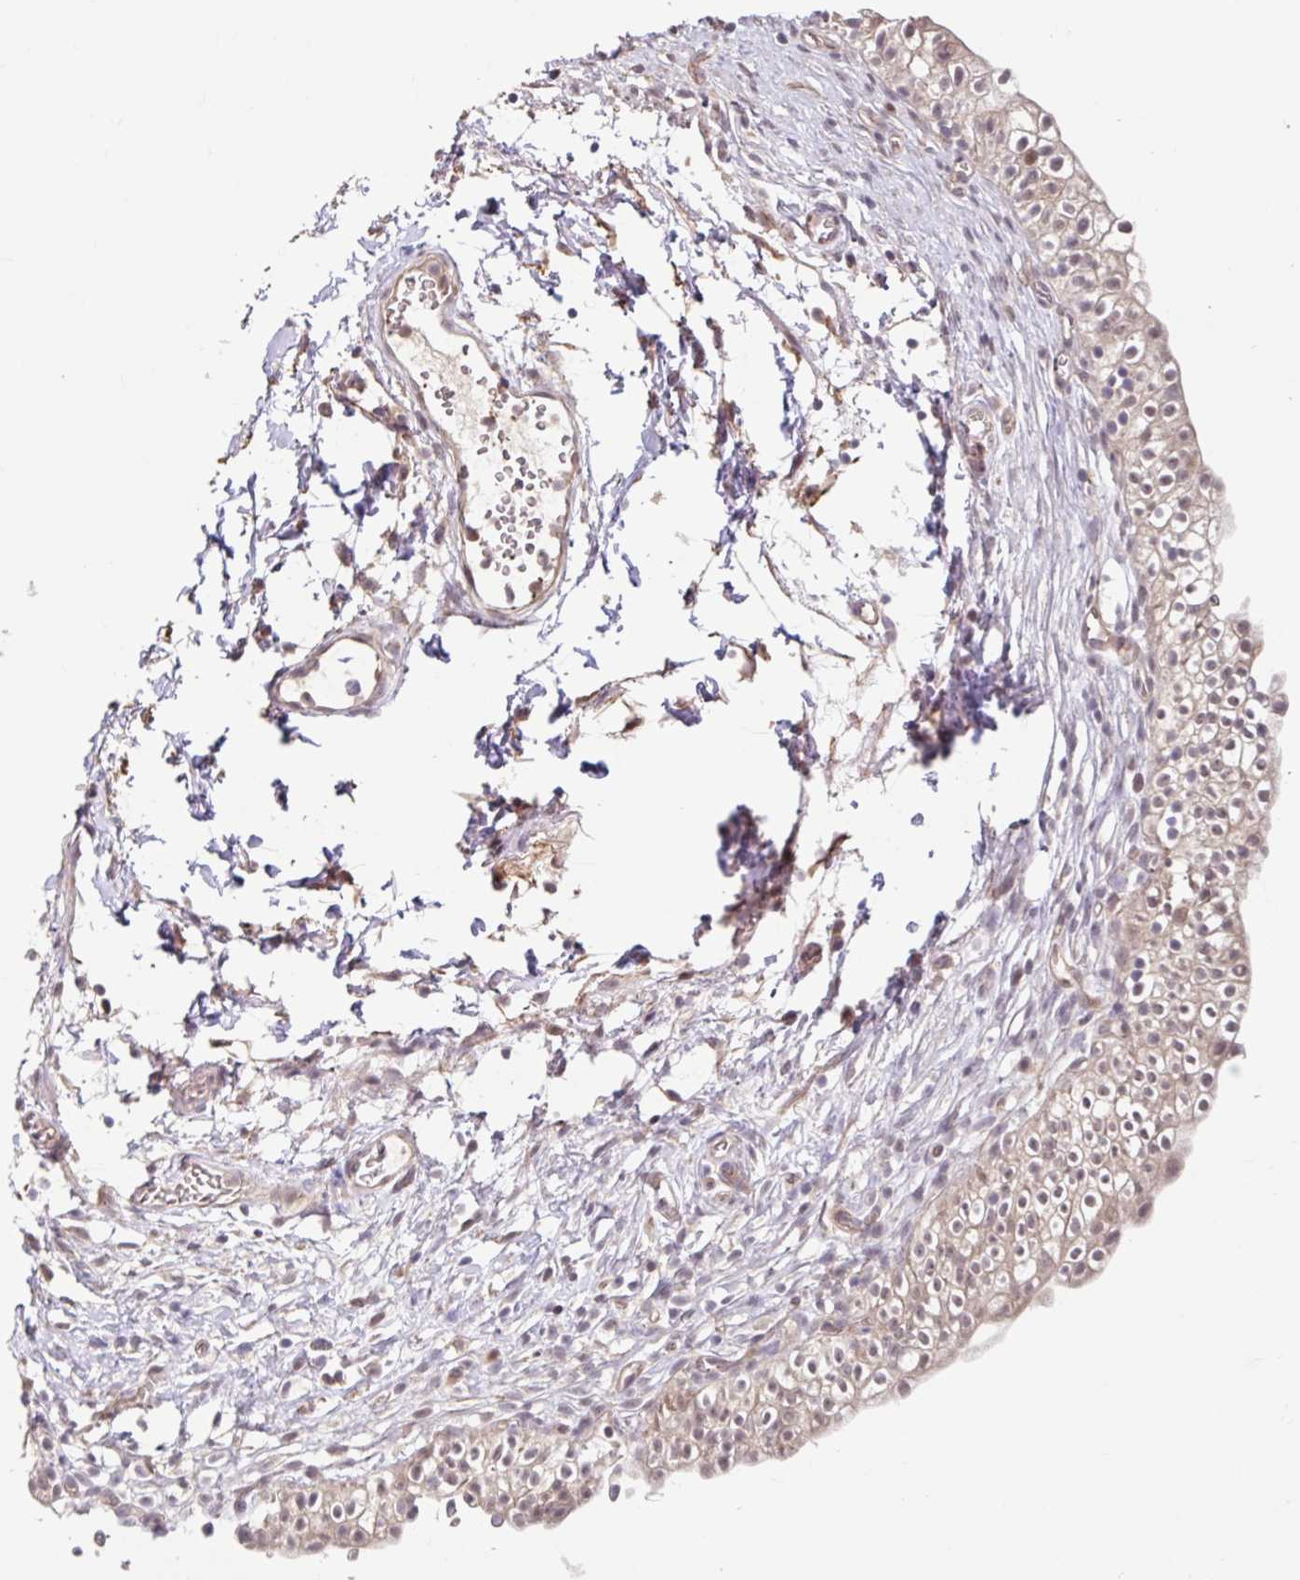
{"staining": {"intensity": "moderate", "quantity": "25%-75%", "location": "cytoplasmic/membranous,nuclear"}, "tissue": "urinary bladder", "cell_type": "Urothelial cells", "image_type": "normal", "snomed": [{"axis": "morphology", "description": "Normal tissue, NOS"}, {"axis": "topography", "description": "Urinary bladder"}, {"axis": "topography", "description": "Peripheral nerve tissue"}], "caption": "IHC of normal urinary bladder displays medium levels of moderate cytoplasmic/membranous,nuclear expression in about 25%-75% of urothelial cells.", "gene": "STYXL1", "patient": {"sex": "male", "age": 55}}